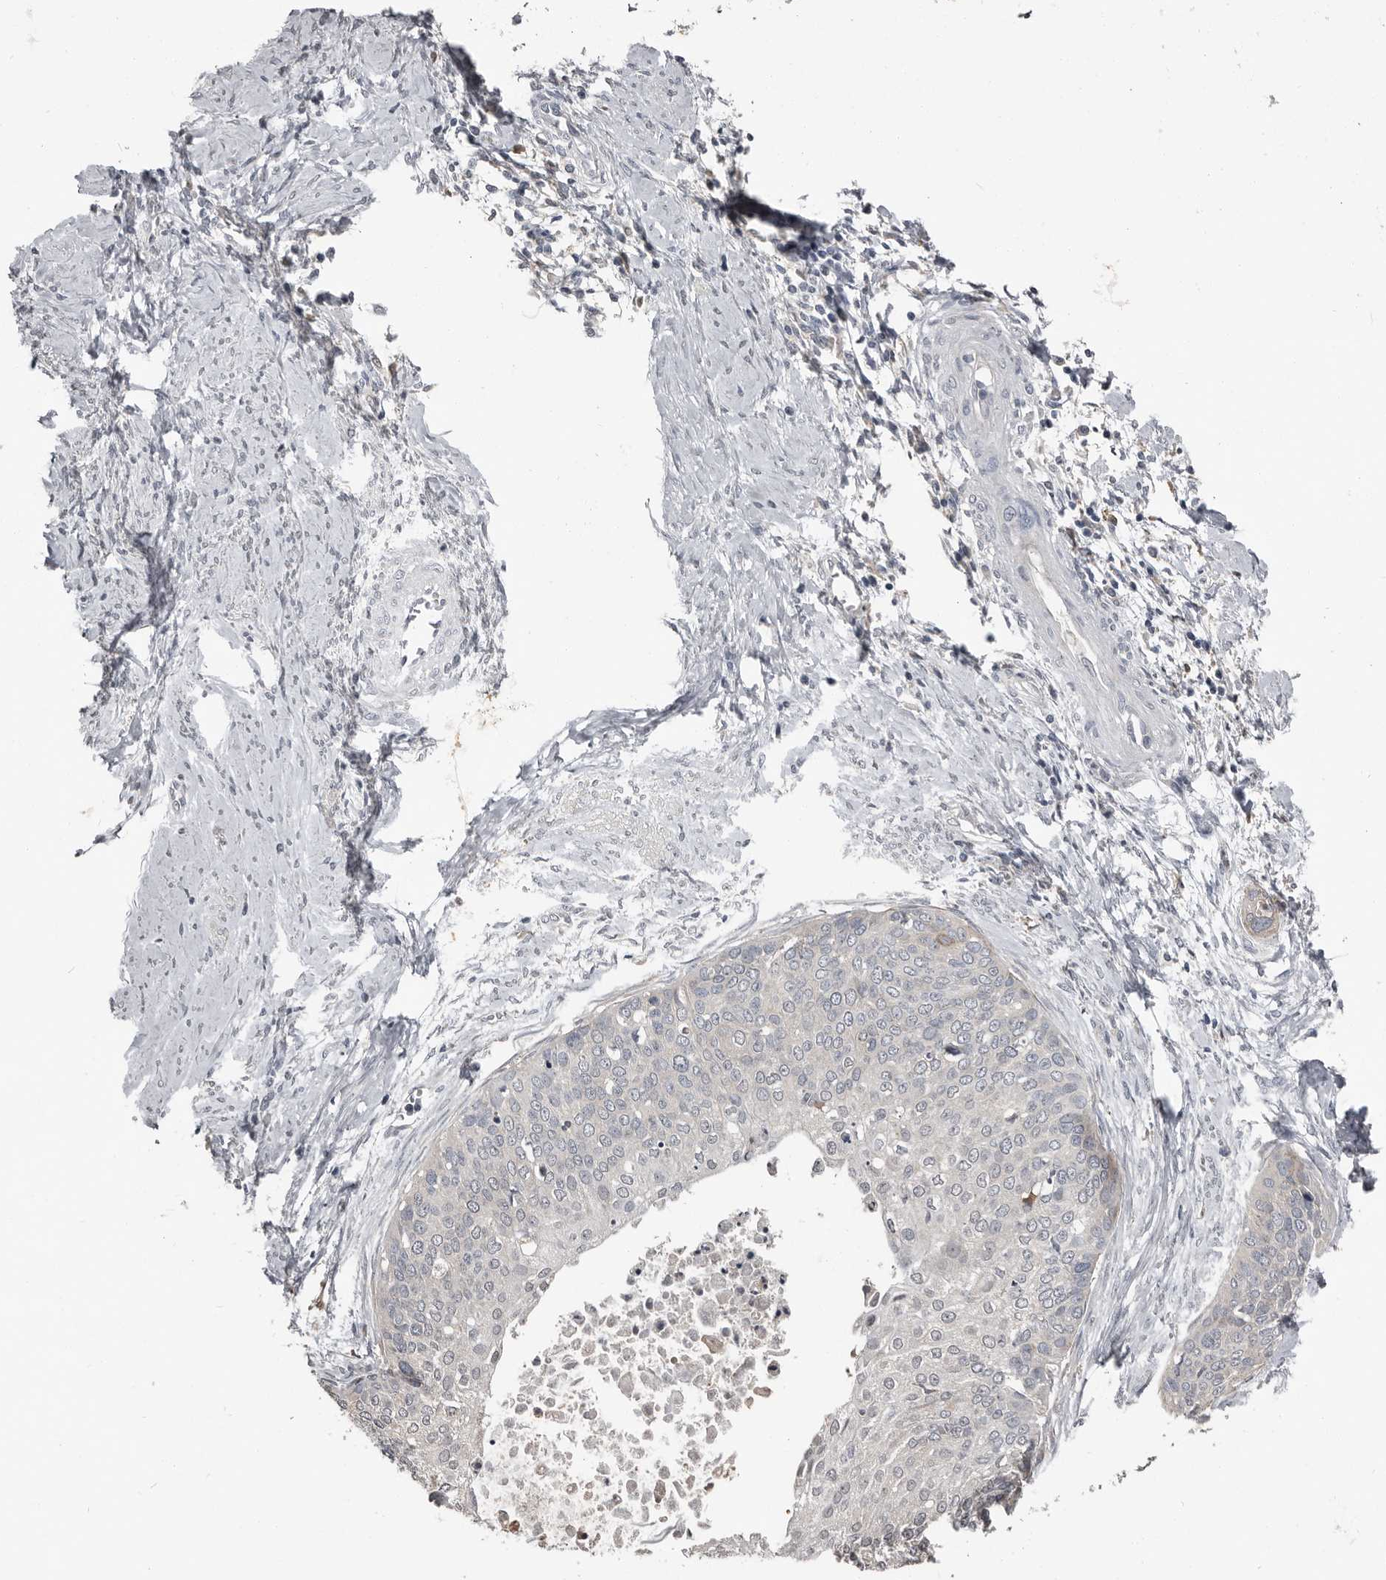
{"staining": {"intensity": "negative", "quantity": "none", "location": "none"}, "tissue": "cervical cancer", "cell_type": "Tumor cells", "image_type": "cancer", "snomed": [{"axis": "morphology", "description": "Squamous cell carcinoma, NOS"}, {"axis": "topography", "description": "Cervix"}], "caption": "Immunohistochemistry (IHC) of squamous cell carcinoma (cervical) reveals no positivity in tumor cells.", "gene": "KCNJ8", "patient": {"sex": "female", "age": 37}}